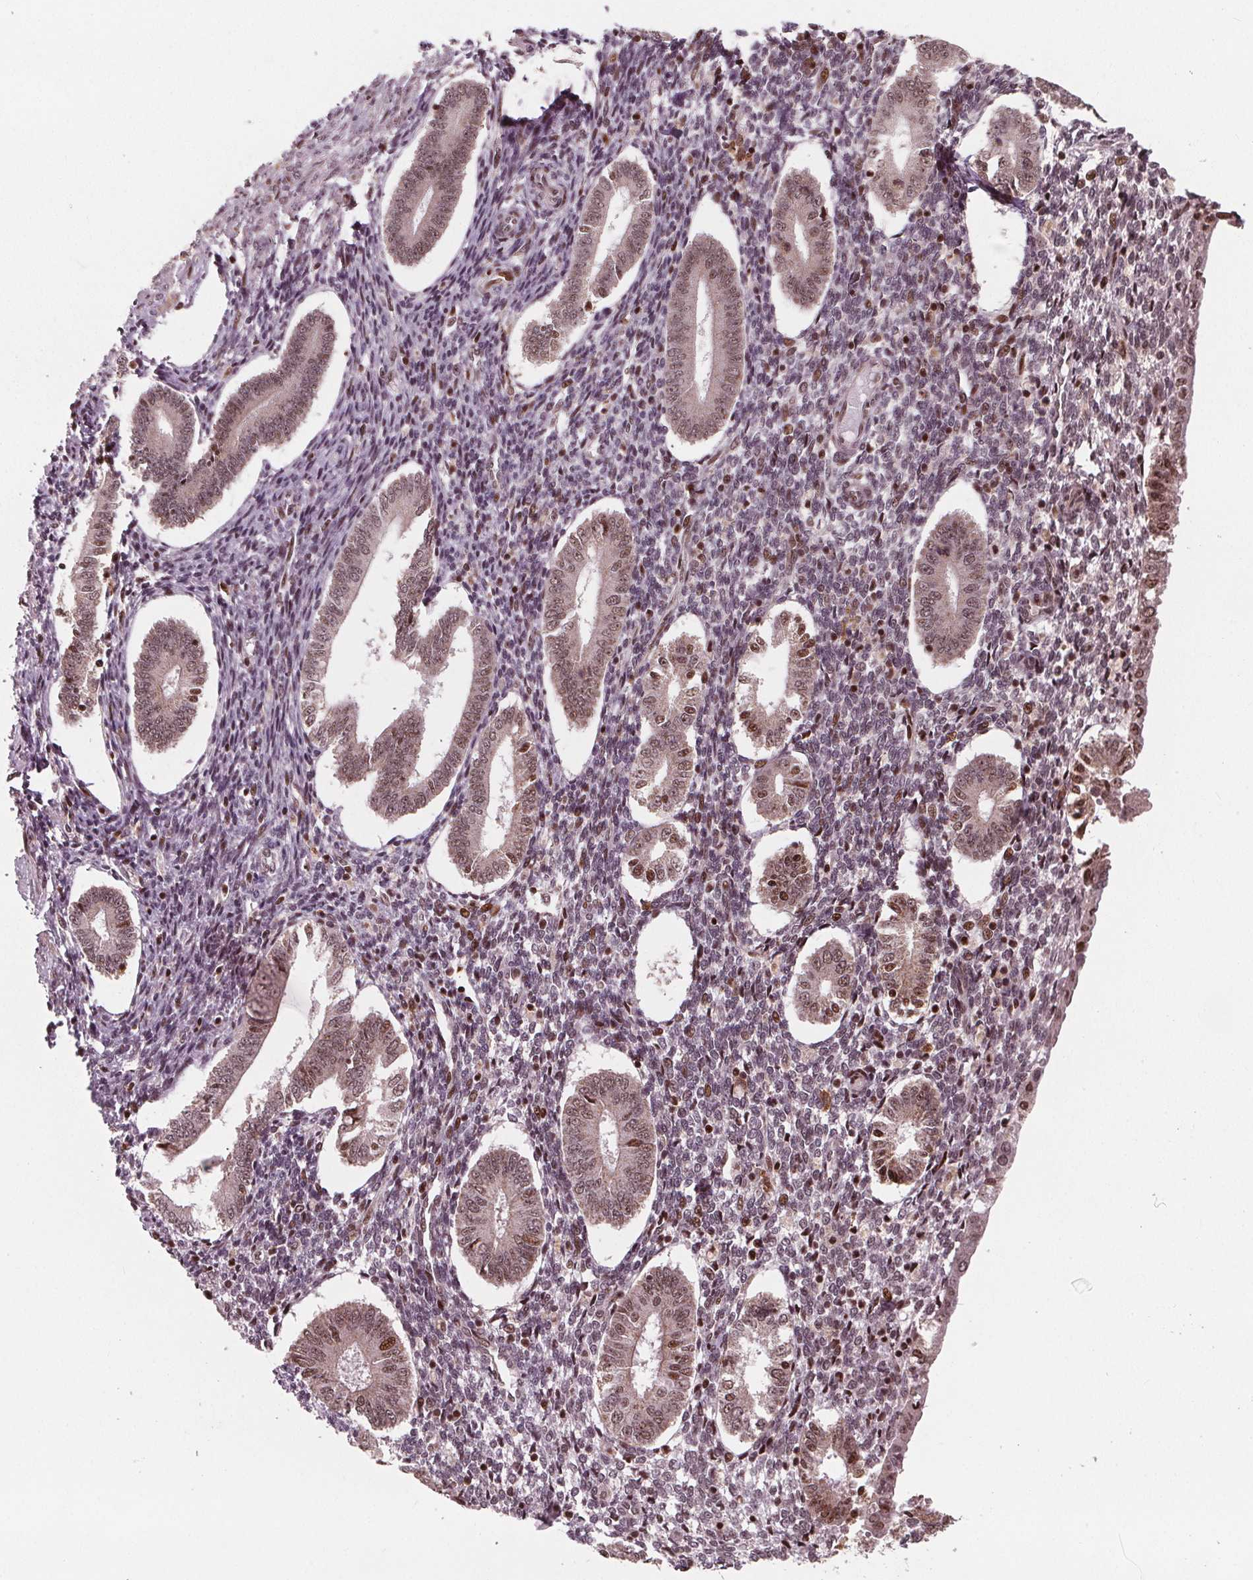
{"staining": {"intensity": "moderate", "quantity": "25%-75%", "location": "nuclear"}, "tissue": "endometrium", "cell_type": "Cells in endometrial stroma", "image_type": "normal", "snomed": [{"axis": "morphology", "description": "Normal tissue, NOS"}, {"axis": "topography", "description": "Endometrium"}], "caption": "Protein staining demonstrates moderate nuclear staining in about 25%-75% of cells in endometrial stroma in benign endometrium.", "gene": "SNRNP35", "patient": {"sex": "female", "age": 40}}